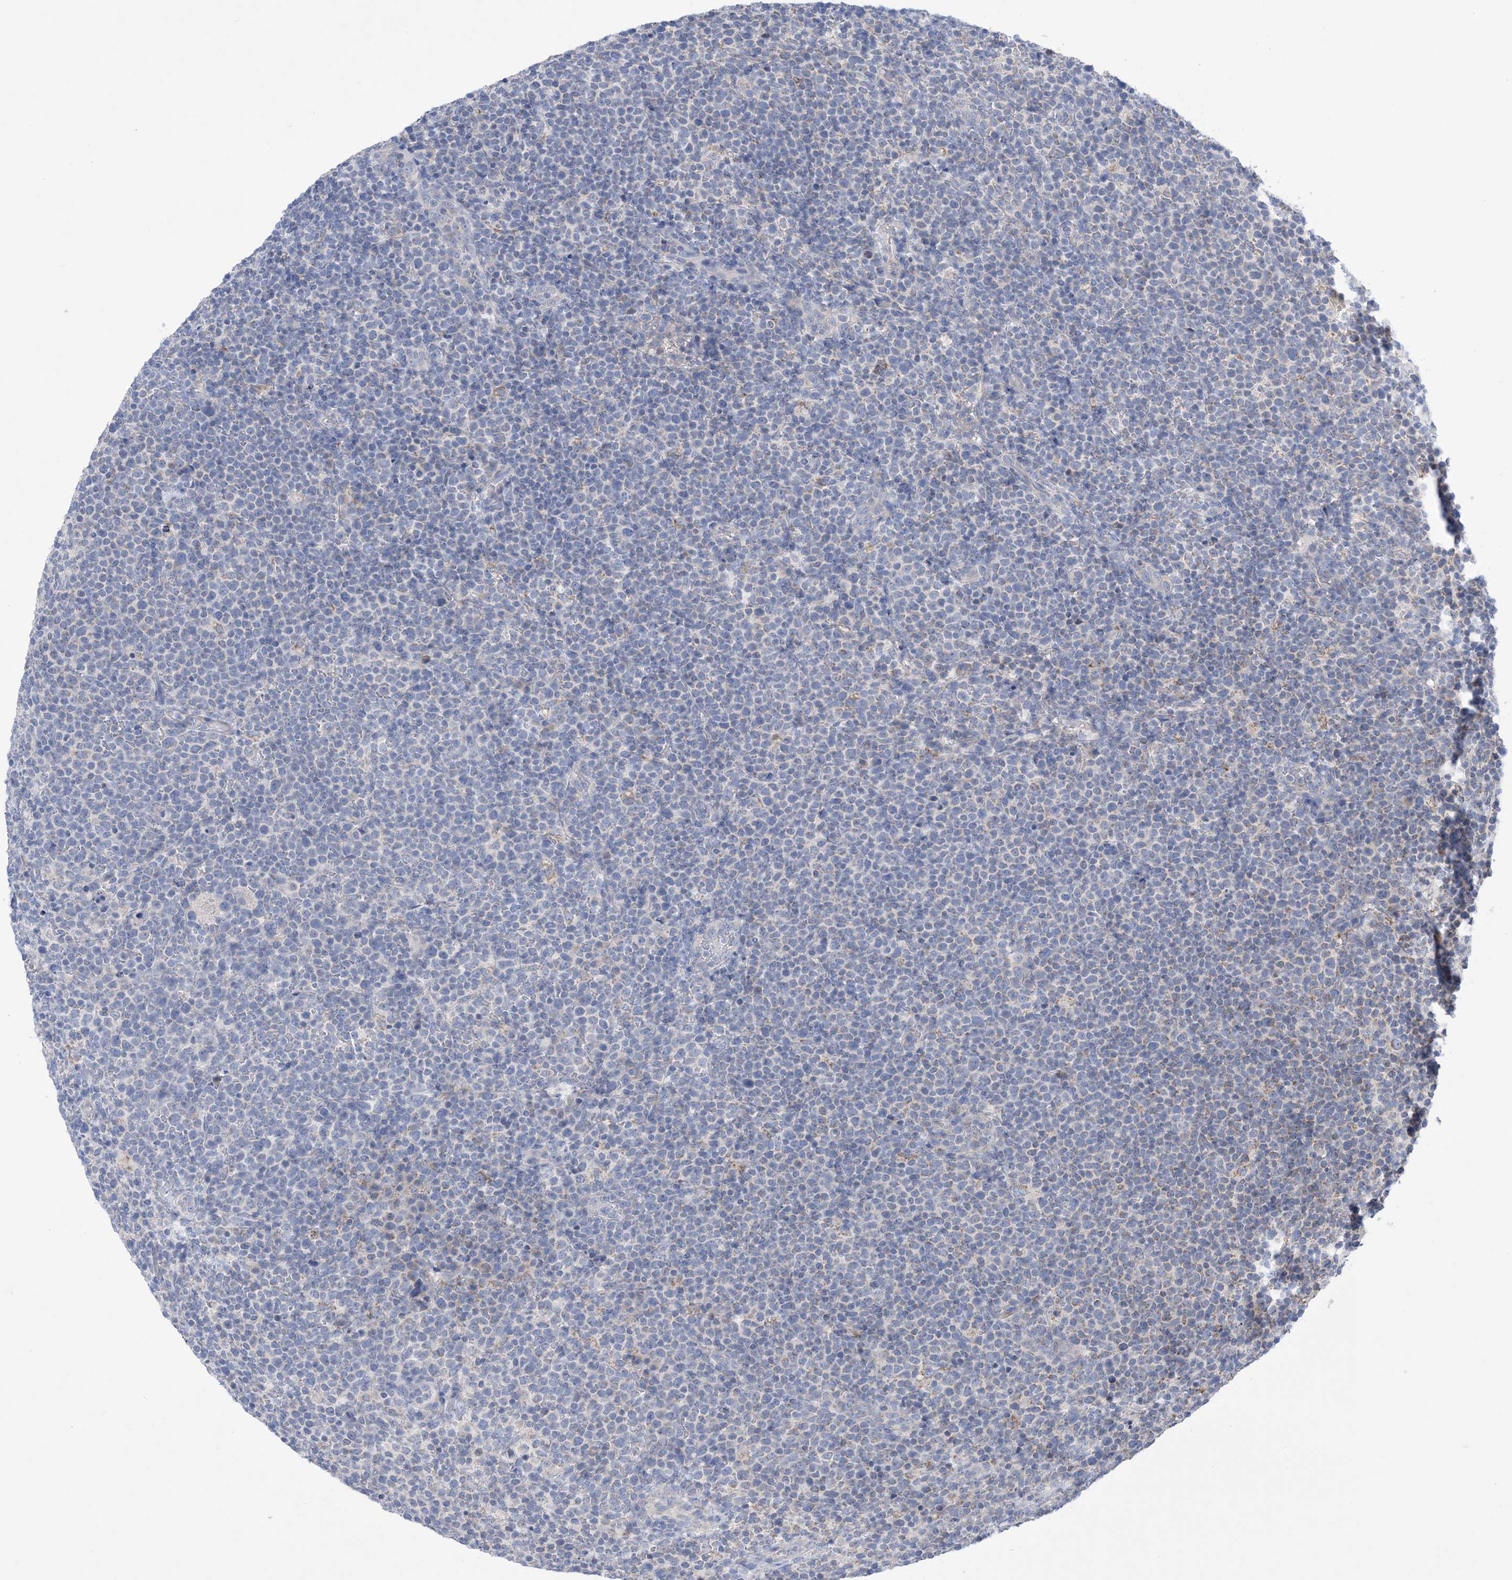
{"staining": {"intensity": "negative", "quantity": "none", "location": "none"}, "tissue": "lymphoma", "cell_type": "Tumor cells", "image_type": "cancer", "snomed": [{"axis": "morphology", "description": "Malignant lymphoma, non-Hodgkin's type, High grade"}, {"axis": "topography", "description": "Lymph node"}], "caption": "Photomicrograph shows no significant protein positivity in tumor cells of high-grade malignant lymphoma, non-Hodgkin's type. Nuclei are stained in blue.", "gene": "CLEC16A", "patient": {"sex": "male", "age": 61}}